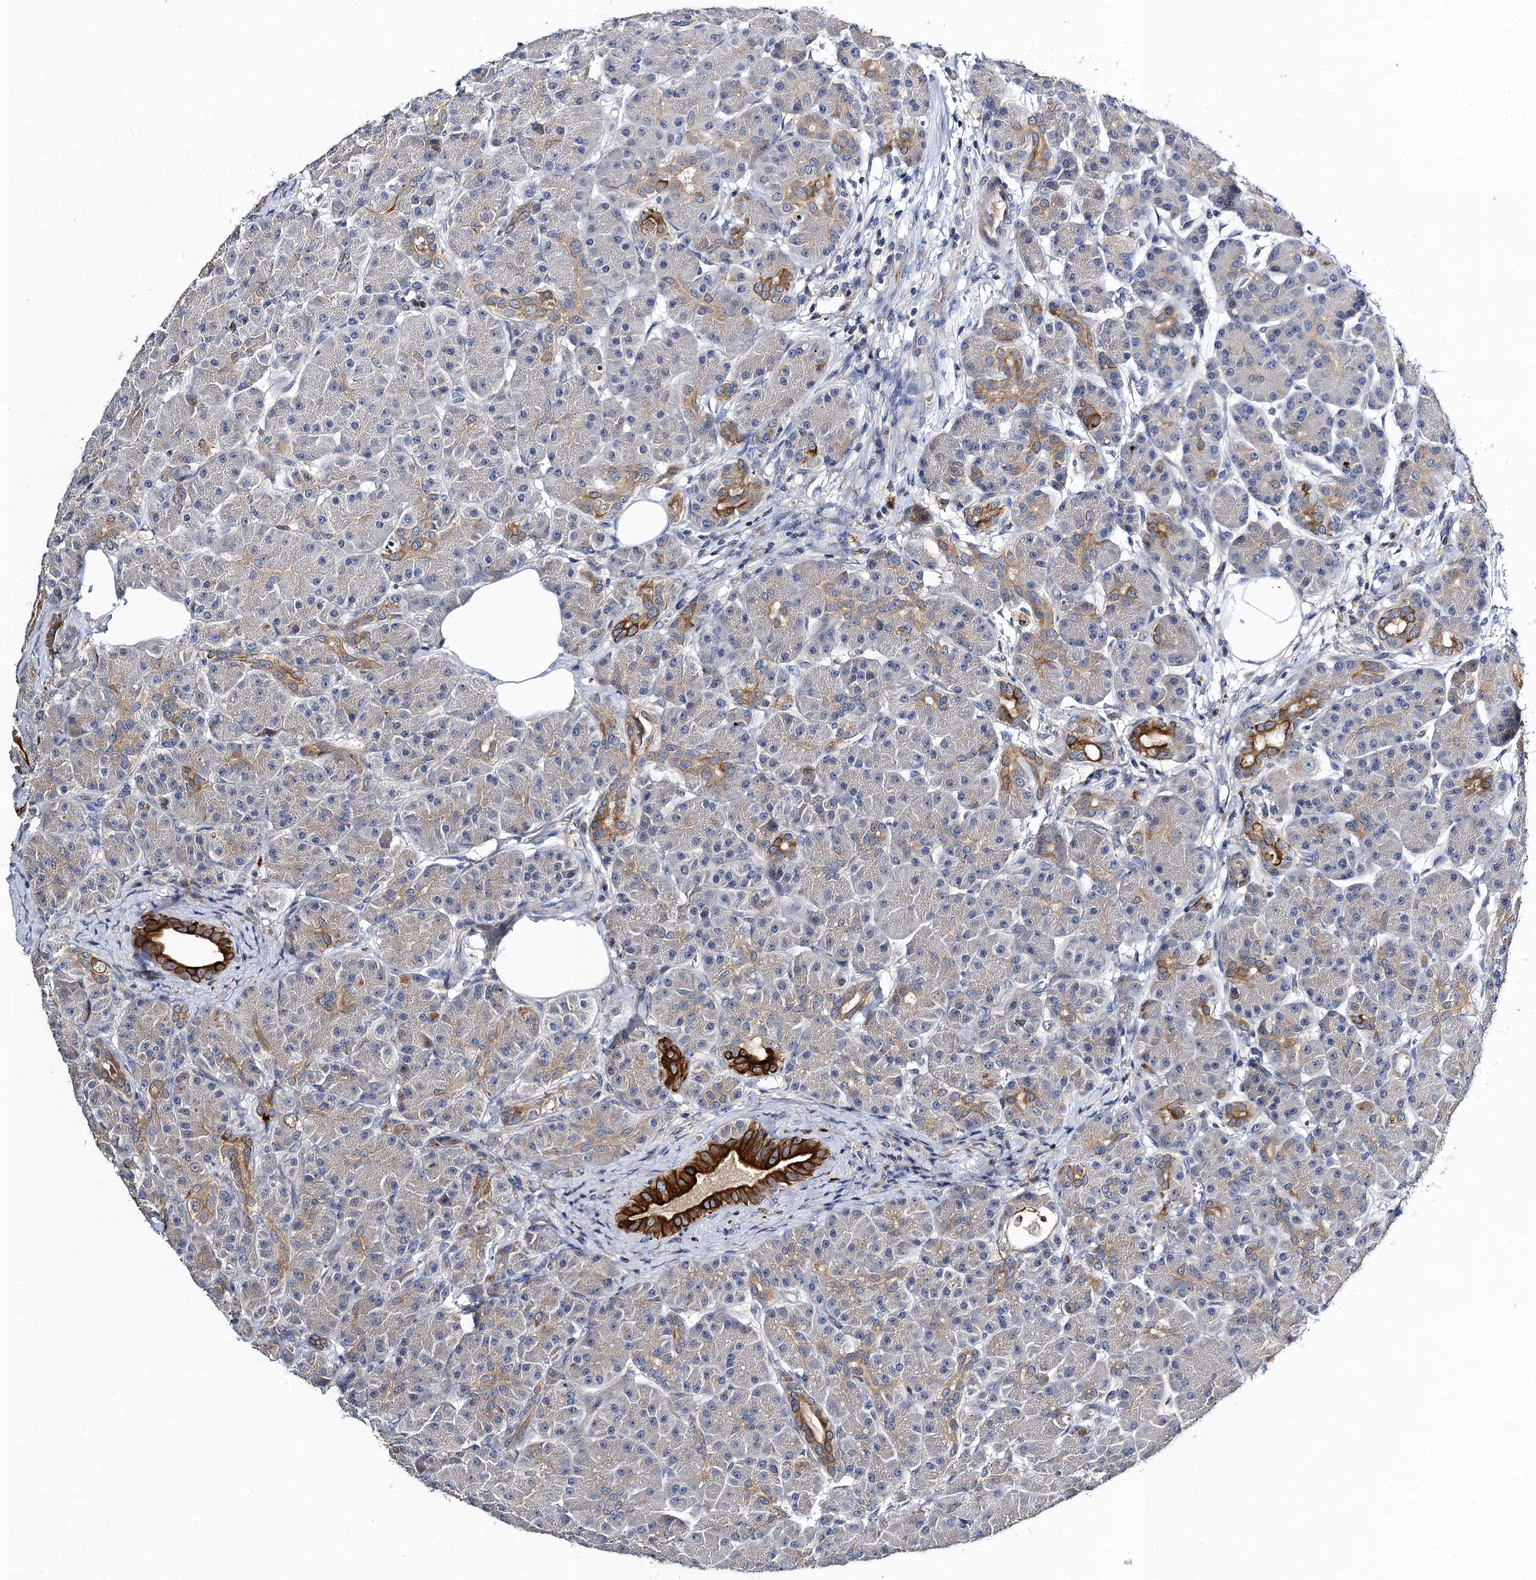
{"staining": {"intensity": "strong", "quantity": "<25%", "location": "cytoplasmic/membranous"}, "tissue": "pancreas", "cell_type": "Exocrine glandular cells", "image_type": "normal", "snomed": [{"axis": "morphology", "description": "Normal tissue, NOS"}, {"axis": "topography", "description": "Pancreas"}], "caption": "This is an image of IHC staining of benign pancreas, which shows strong staining in the cytoplasmic/membranous of exocrine glandular cells.", "gene": "SLC11A2", "patient": {"sex": "male", "age": 63}}